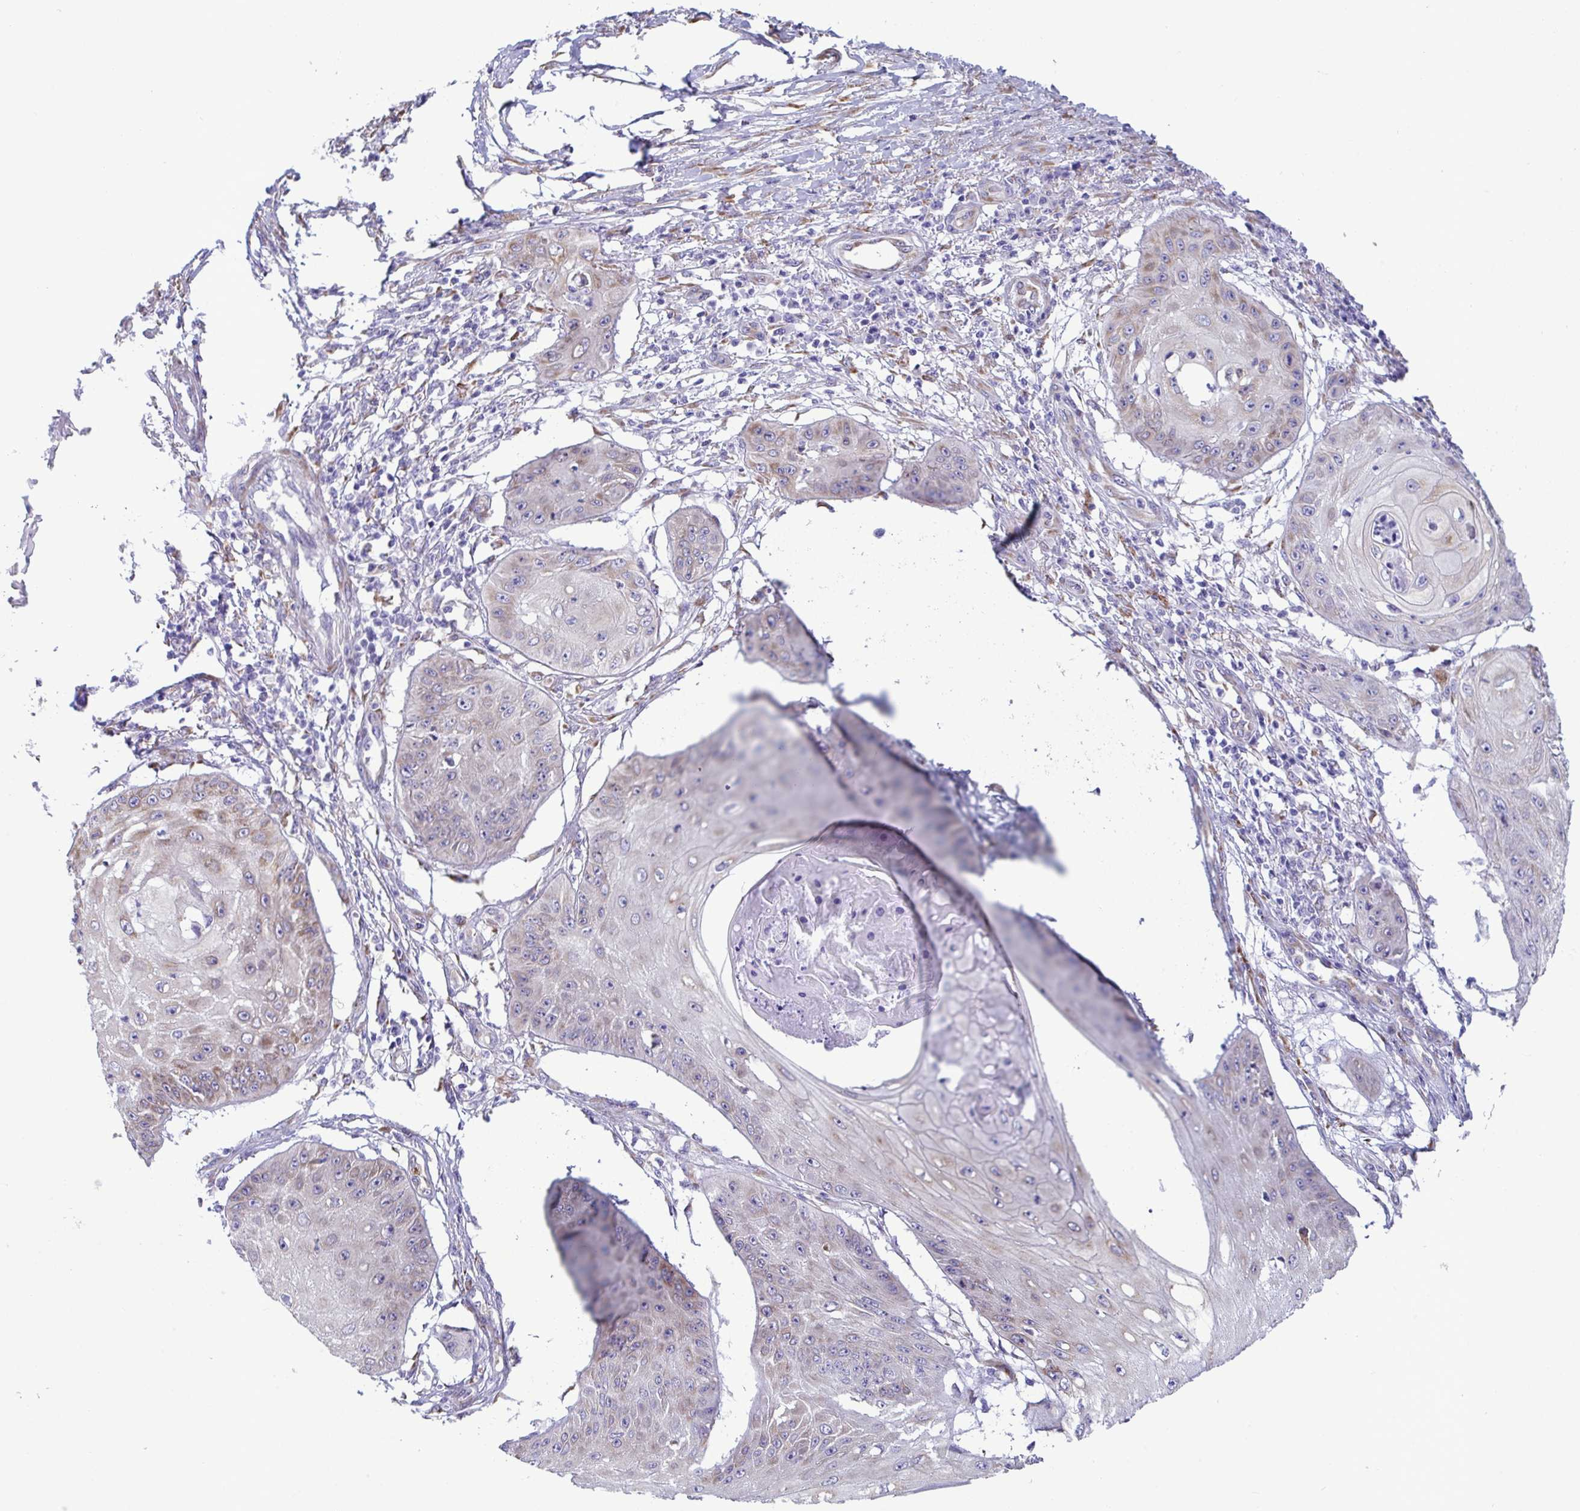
{"staining": {"intensity": "weak", "quantity": "<25%", "location": "cytoplasmic/membranous"}, "tissue": "skin cancer", "cell_type": "Tumor cells", "image_type": "cancer", "snomed": [{"axis": "morphology", "description": "Squamous cell carcinoma, NOS"}, {"axis": "topography", "description": "Skin"}], "caption": "This is an IHC micrograph of skin squamous cell carcinoma. There is no staining in tumor cells.", "gene": "ASPH", "patient": {"sex": "male", "age": 70}}